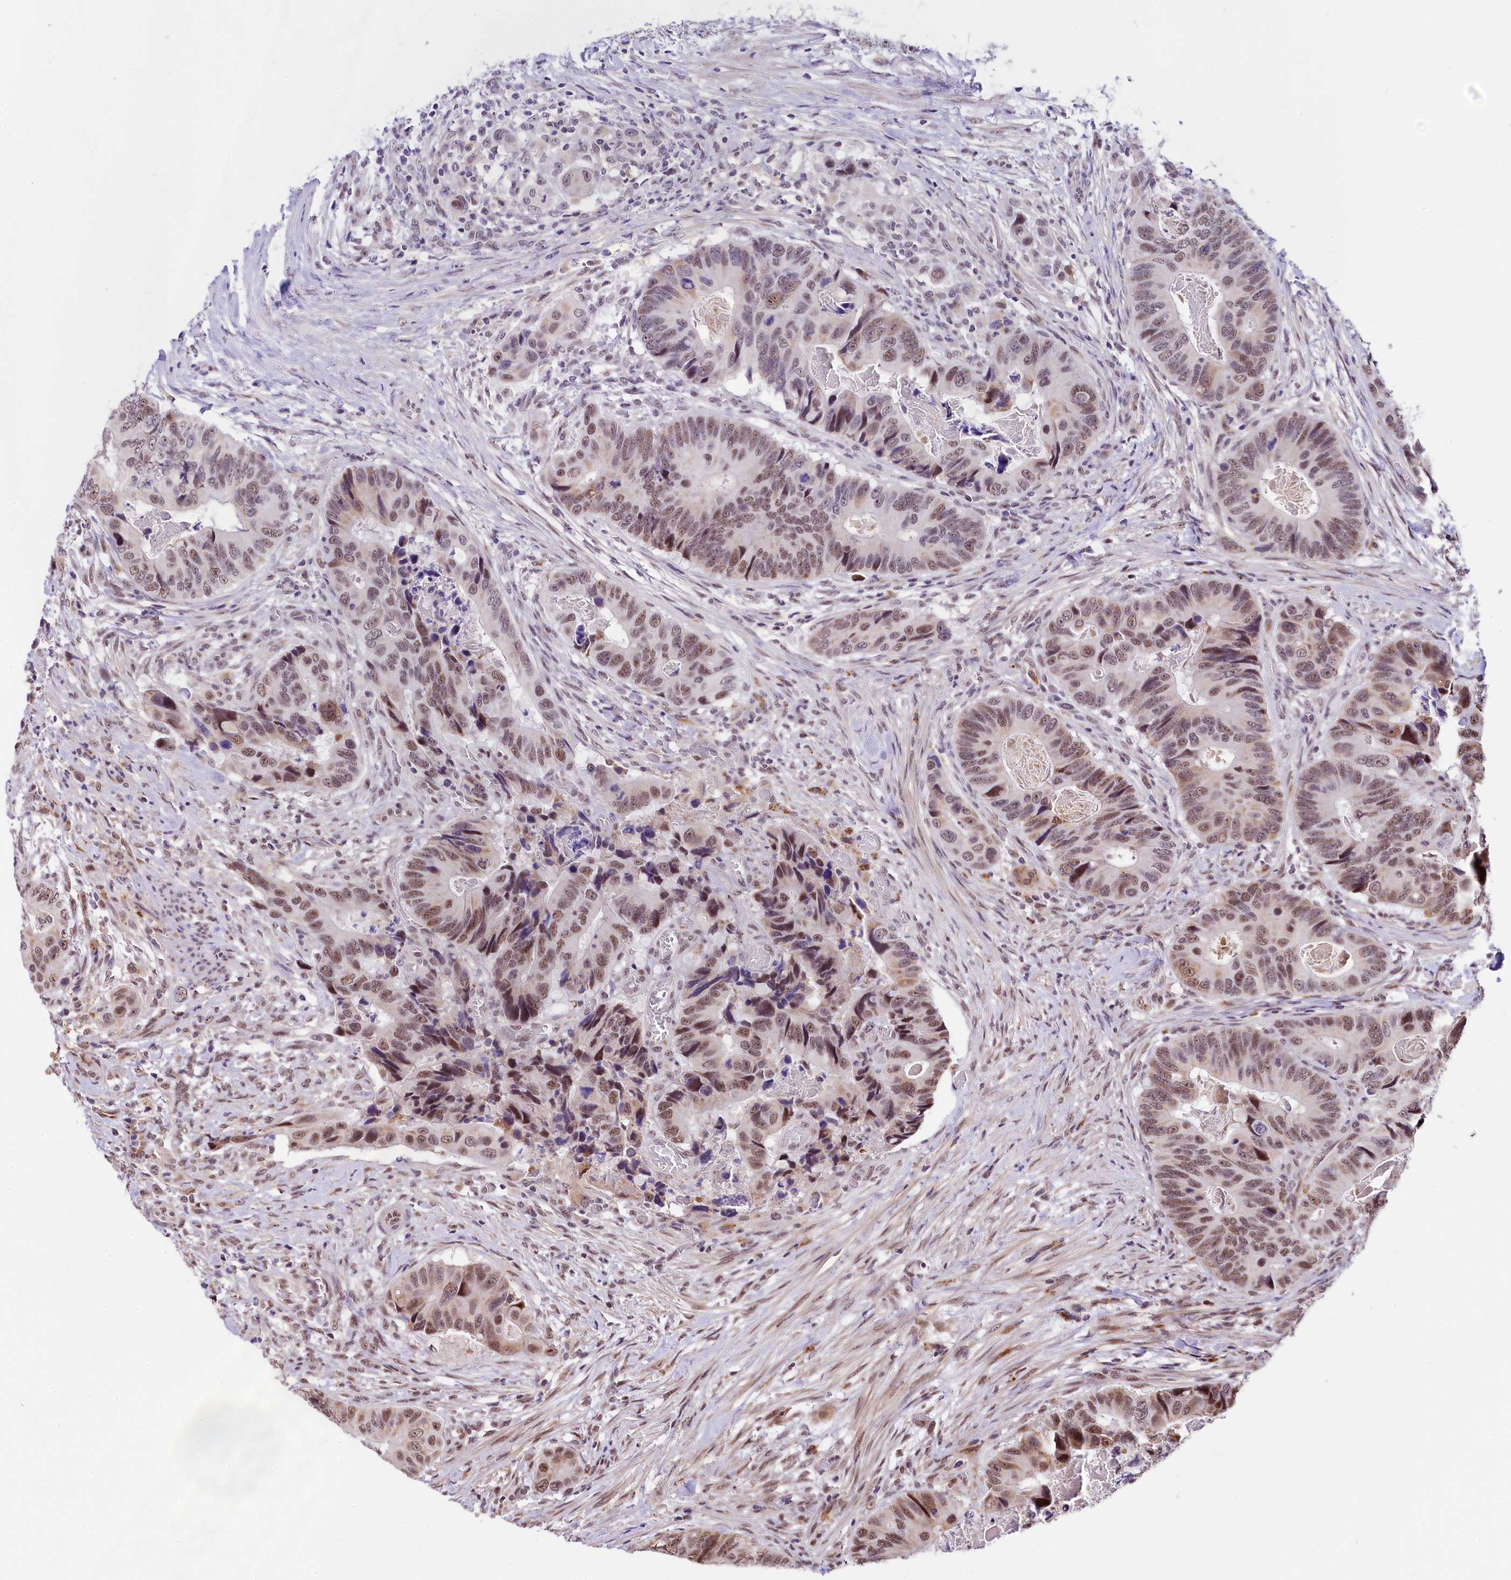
{"staining": {"intensity": "weak", "quantity": ">75%", "location": "nuclear"}, "tissue": "colorectal cancer", "cell_type": "Tumor cells", "image_type": "cancer", "snomed": [{"axis": "morphology", "description": "Adenocarcinoma, NOS"}, {"axis": "topography", "description": "Colon"}], "caption": "This histopathology image exhibits immunohistochemistry staining of human colorectal cancer, with low weak nuclear staining in approximately >75% of tumor cells.", "gene": "MRPL54", "patient": {"sex": "male", "age": 84}}